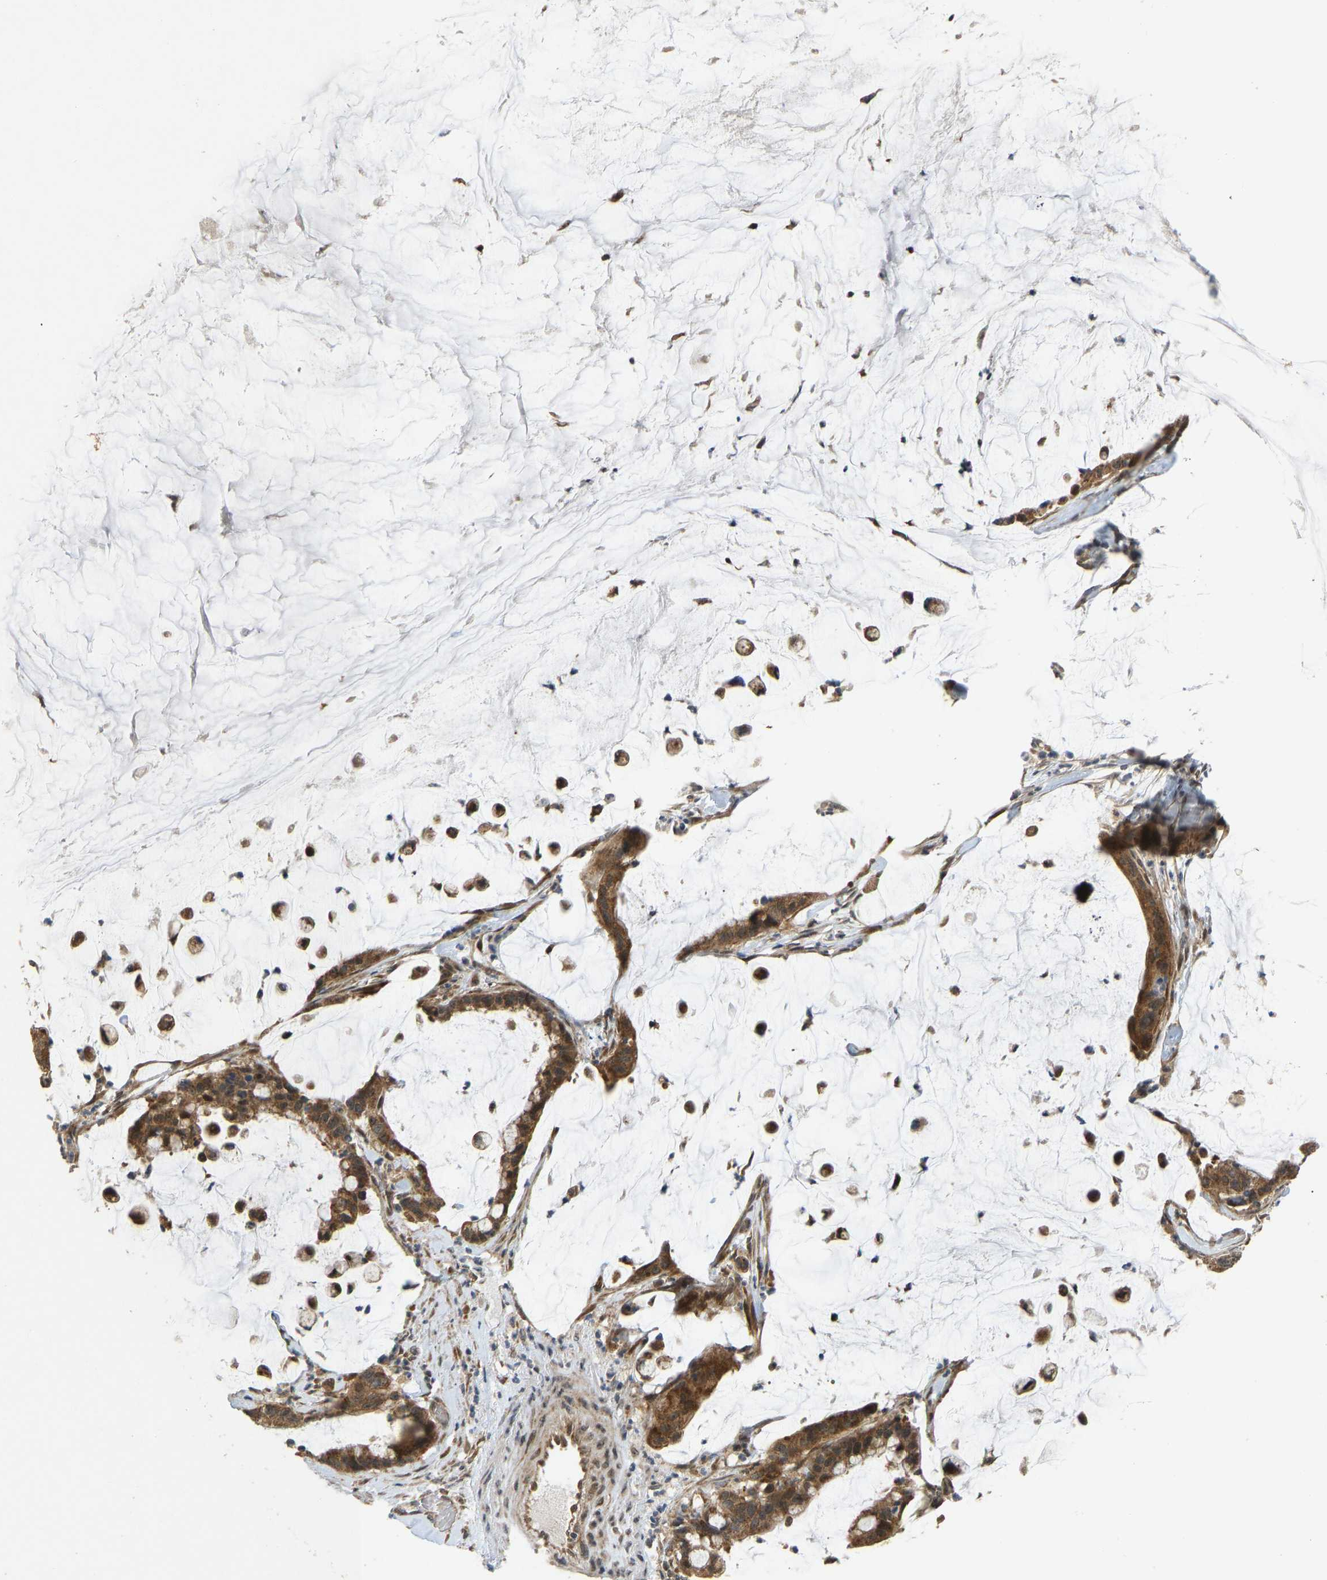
{"staining": {"intensity": "moderate", "quantity": ">75%", "location": "cytoplasmic/membranous"}, "tissue": "pancreatic cancer", "cell_type": "Tumor cells", "image_type": "cancer", "snomed": [{"axis": "morphology", "description": "Adenocarcinoma, NOS"}, {"axis": "topography", "description": "Pancreas"}], "caption": "Immunohistochemistry of pancreatic adenocarcinoma displays medium levels of moderate cytoplasmic/membranous positivity in about >75% of tumor cells.", "gene": "ACADS", "patient": {"sex": "male", "age": 41}}